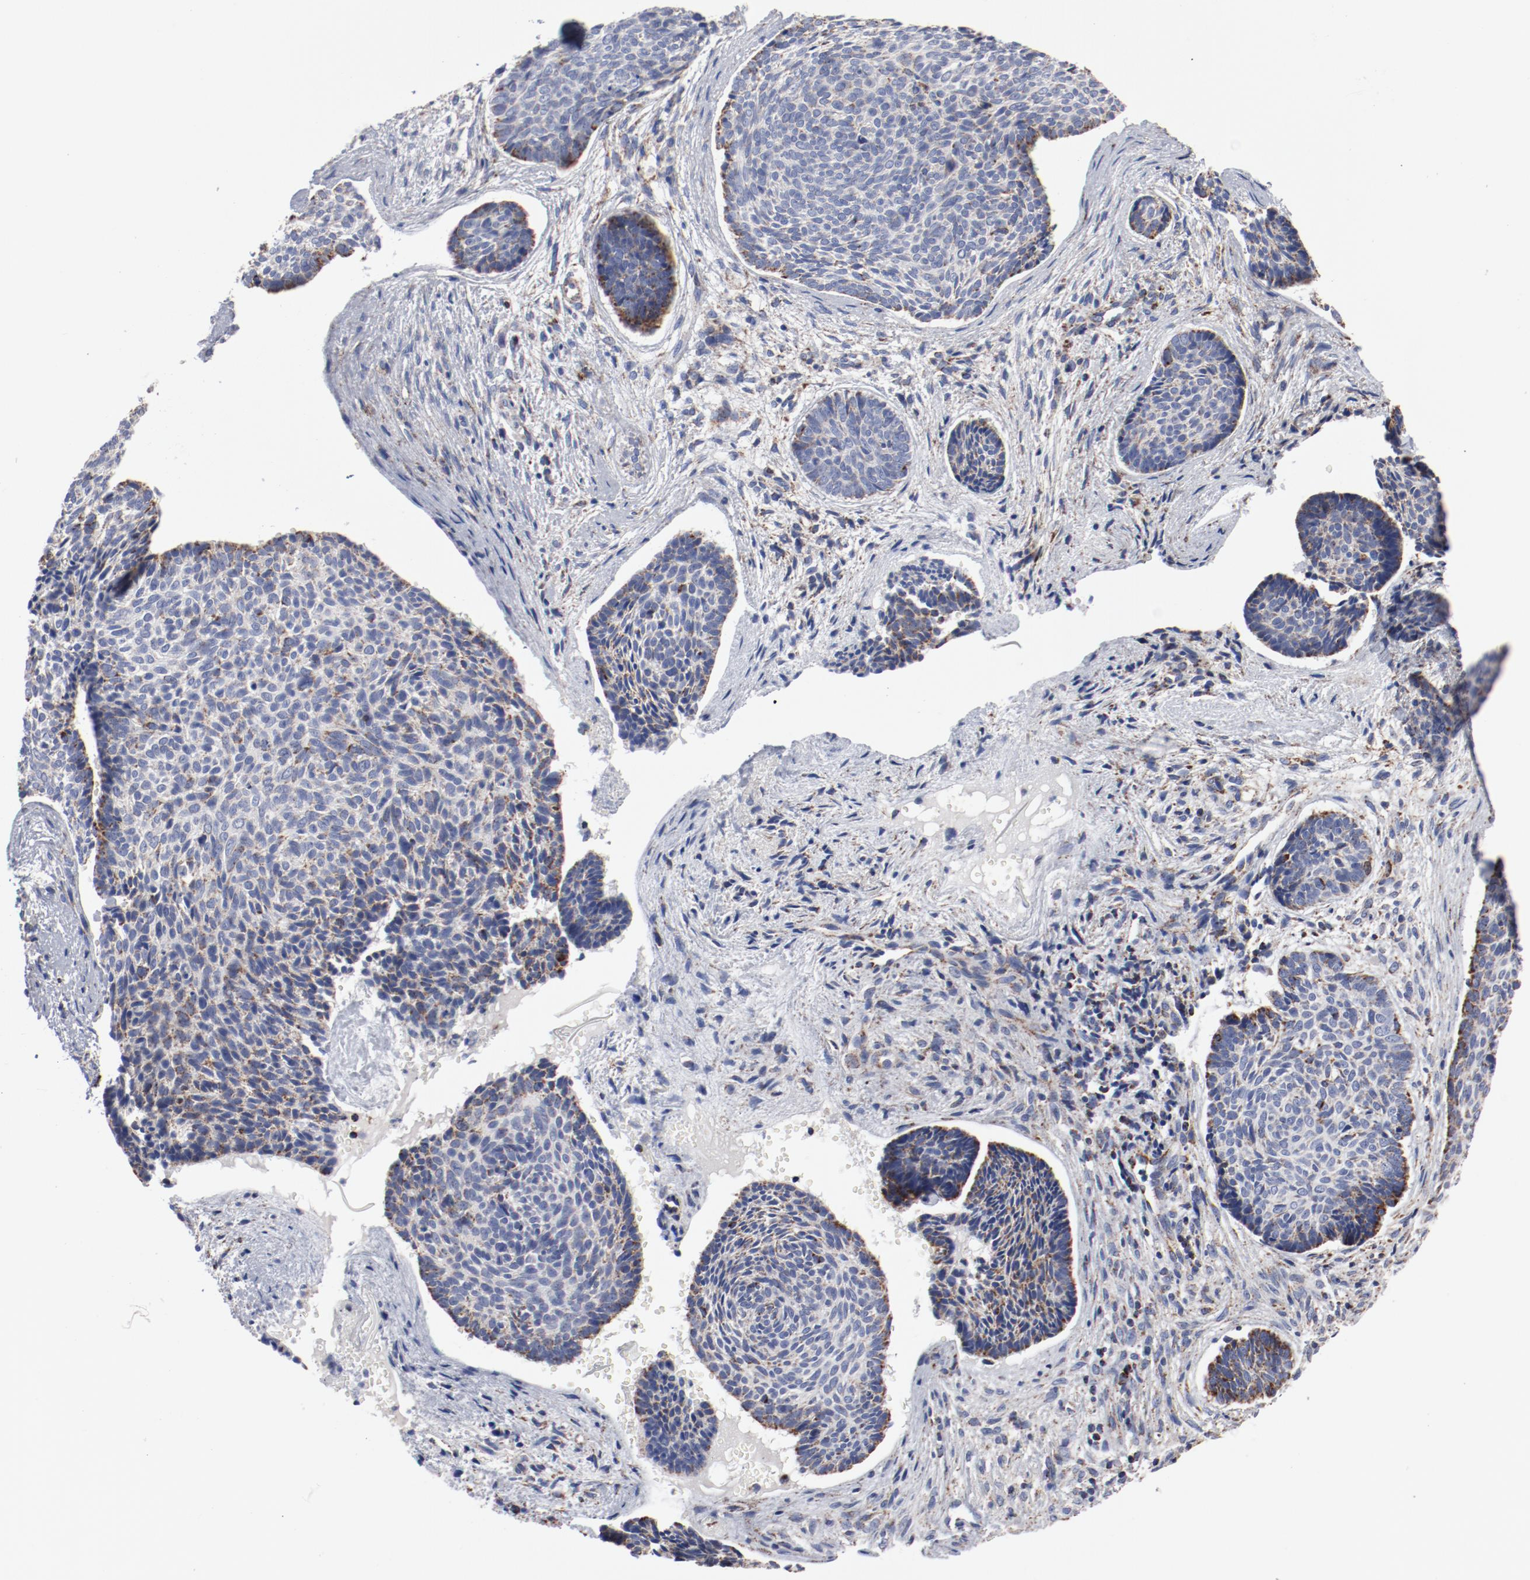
{"staining": {"intensity": "weak", "quantity": "25%-75%", "location": "cytoplasmic/membranous"}, "tissue": "skin cancer", "cell_type": "Tumor cells", "image_type": "cancer", "snomed": [{"axis": "morphology", "description": "Normal tissue, NOS"}, {"axis": "morphology", "description": "Basal cell carcinoma"}, {"axis": "topography", "description": "Skin"}], "caption": "Protein expression analysis of basal cell carcinoma (skin) exhibits weak cytoplasmic/membranous positivity in about 25%-75% of tumor cells. (IHC, brightfield microscopy, high magnification).", "gene": "NDUFV2", "patient": {"sex": "female", "age": 57}}